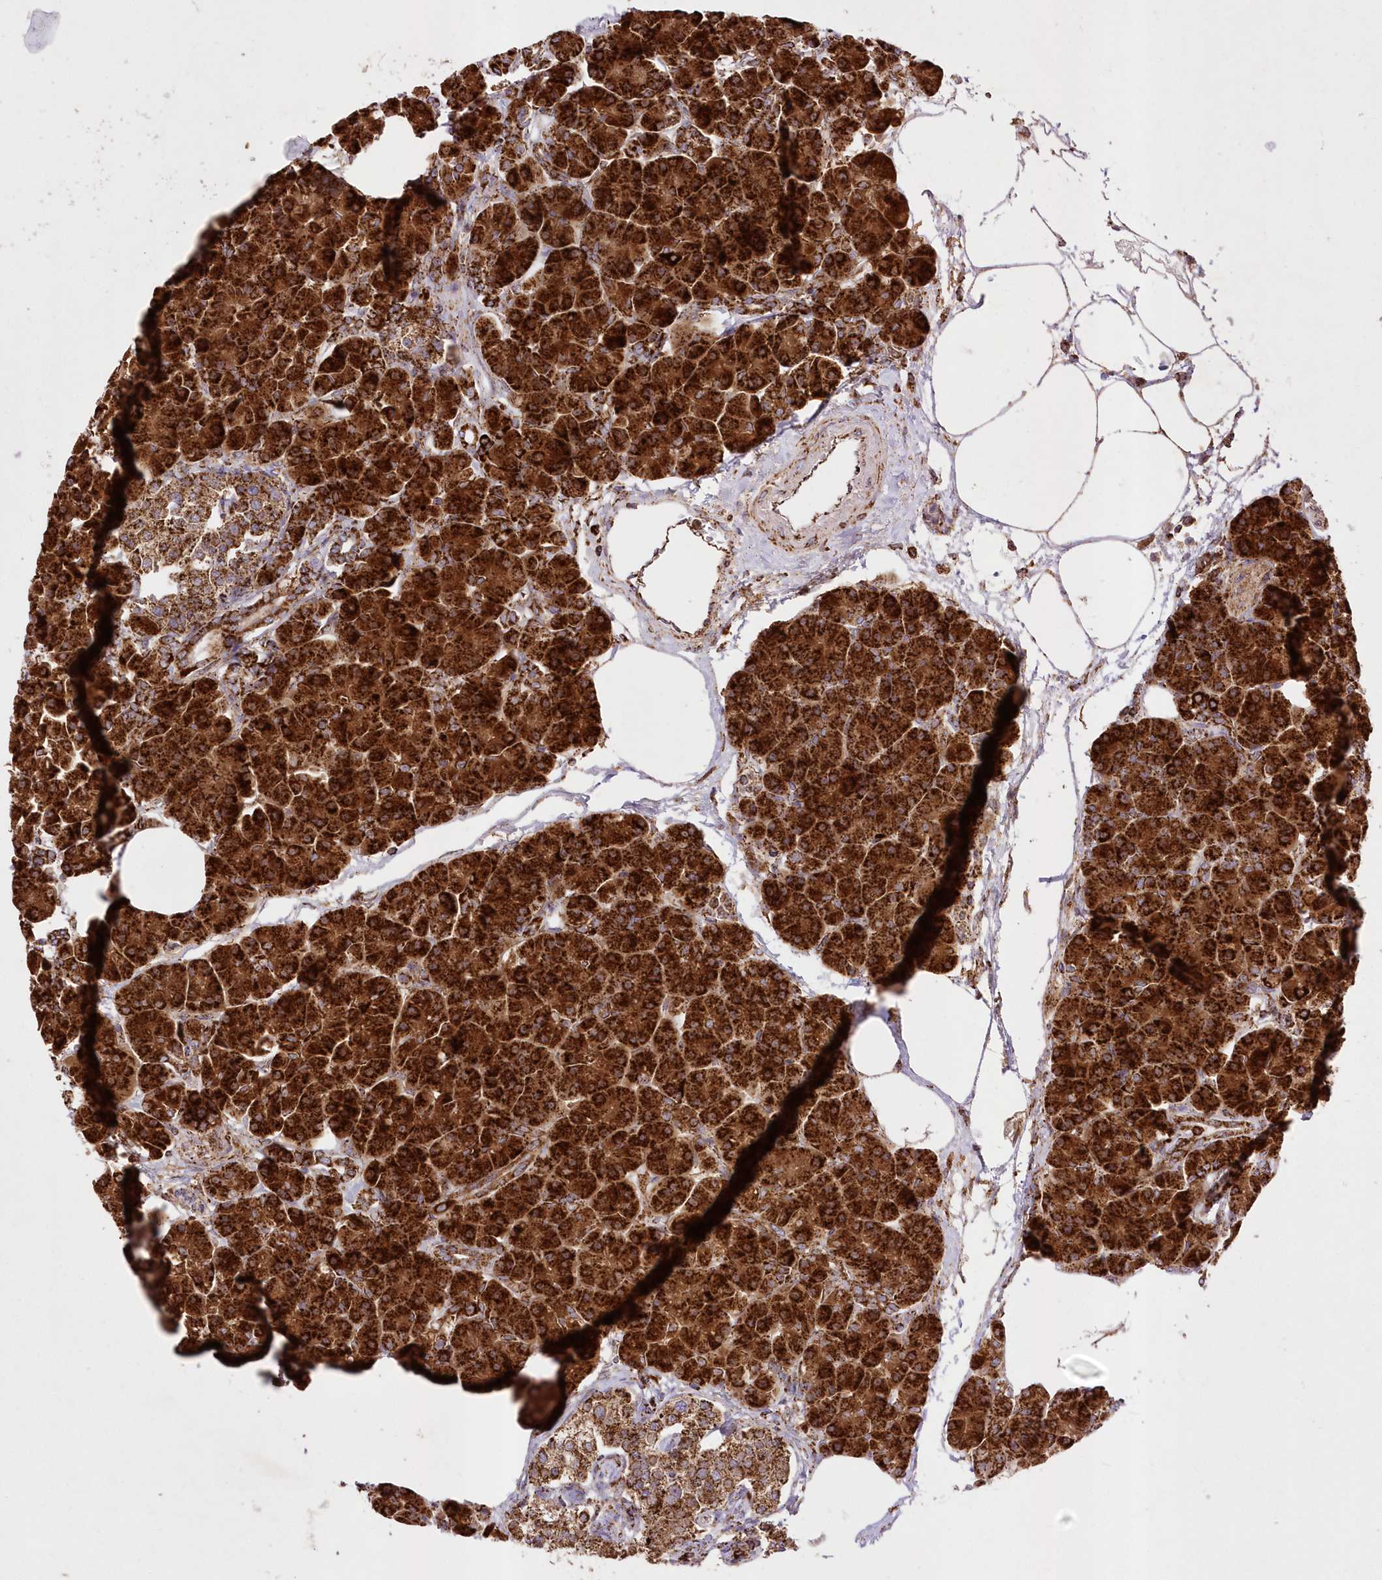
{"staining": {"intensity": "strong", "quantity": ">75%", "location": "cytoplasmic/membranous"}, "tissue": "pancreas", "cell_type": "Exocrine glandular cells", "image_type": "normal", "snomed": [{"axis": "morphology", "description": "Normal tissue, NOS"}, {"axis": "topography", "description": "Pancreas"}], "caption": "IHC (DAB) staining of unremarkable human pancreas demonstrates strong cytoplasmic/membranous protein staining in about >75% of exocrine glandular cells. Using DAB (3,3'-diaminobenzidine) (brown) and hematoxylin (blue) stains, captured at high magnification using brightfield microscopy.", "gene": "ASNSD1", "patient": {"sex": "female", "age": 70}}